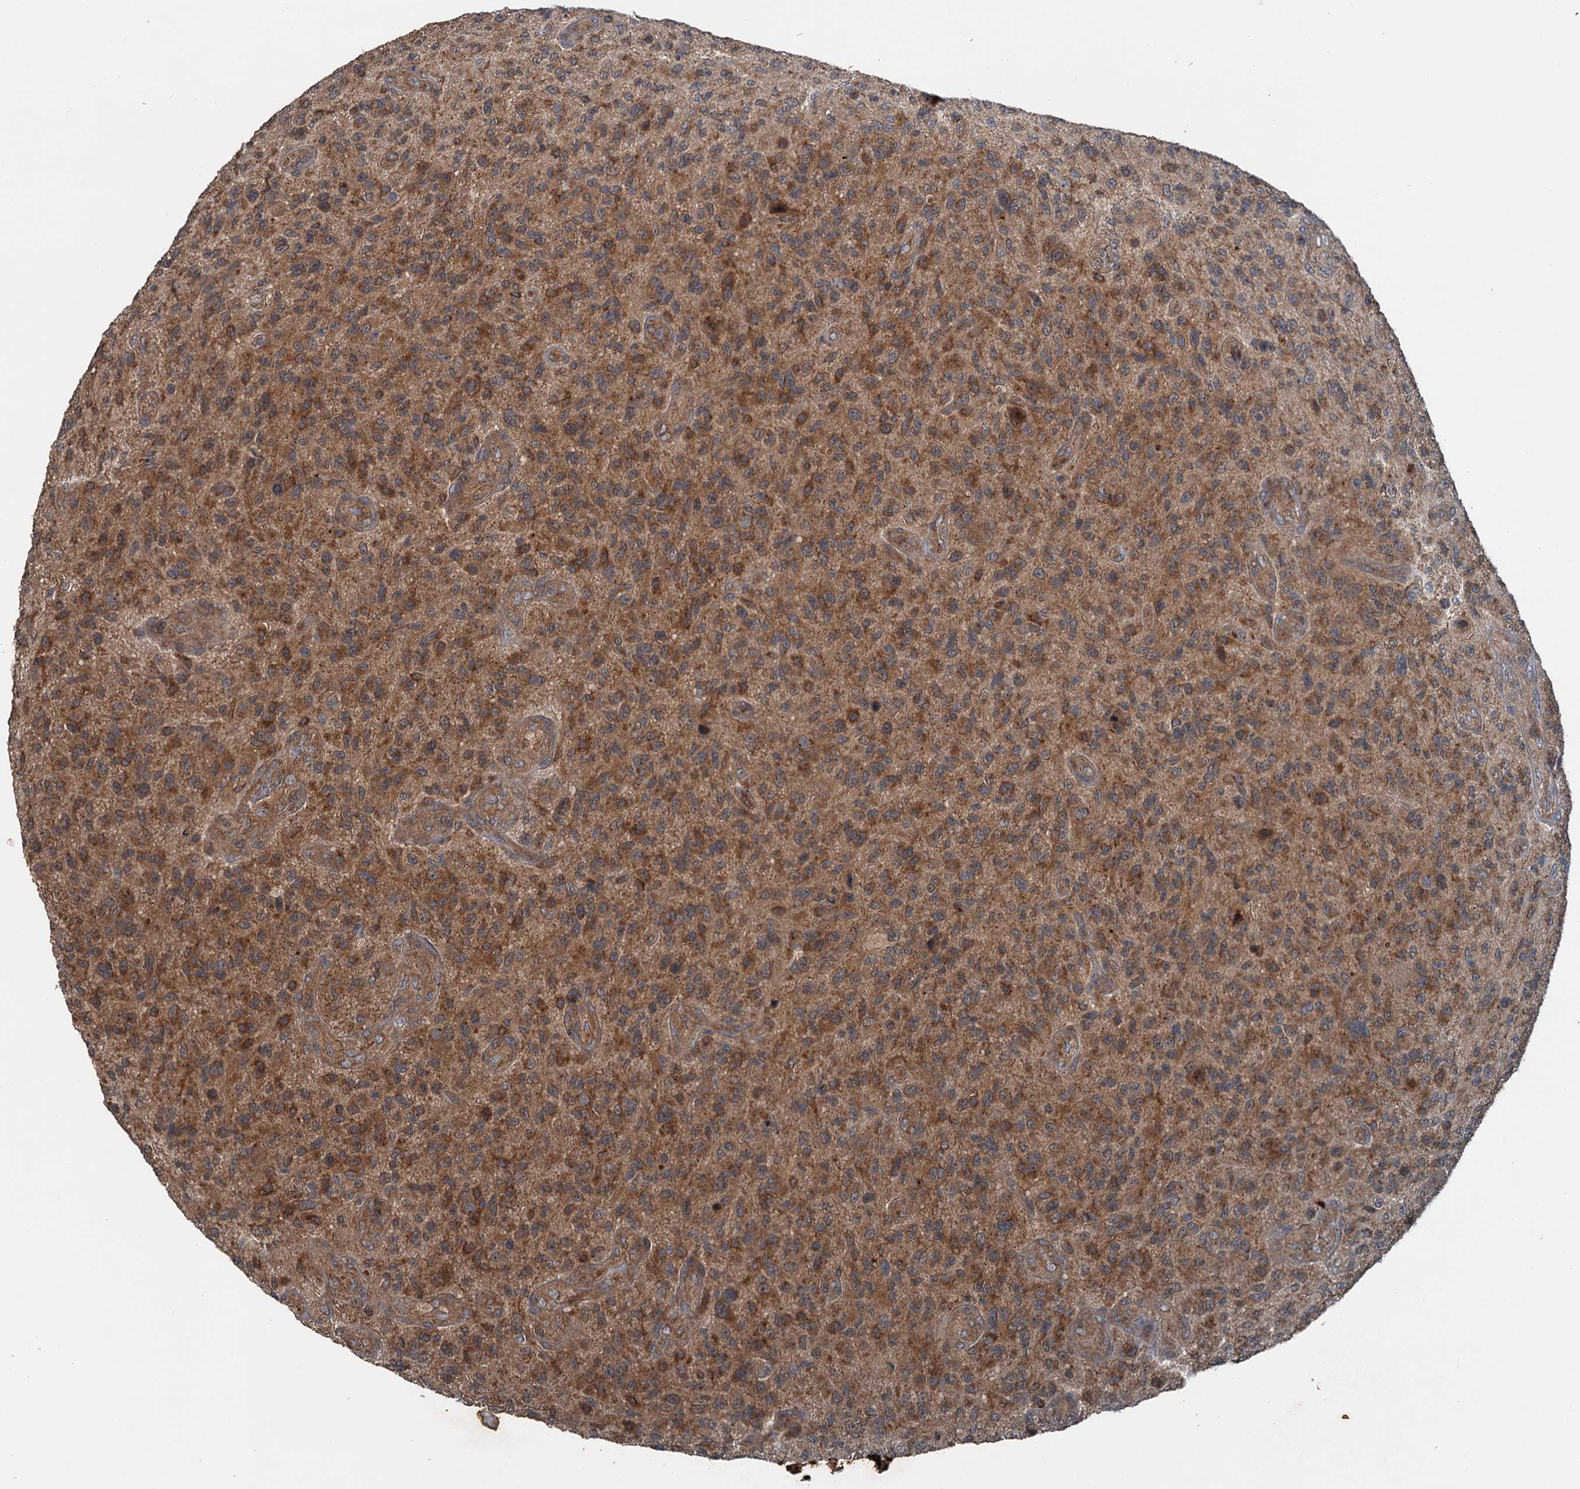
{"staining": {"intensity": "strong", "quantity": ">75%", "location": "cytoplasmic/membranous"}, "tissue": "glioma", "cell_type": "Tumor cells", "image_type": "cancer", "snomed": [{"axis": "morphology", "description": "Glioma, malignant, High grade"}, {"axis": "topography", "description": "Brain"}], "caption": "Glioma tissue exhibits strong cytoplasmic/membranous staining in about >75% of tumor cells, visualized by immunohistochemistry. (Brightfield microscopy of DAB IHC at high magnification).", "gene": "TEDC1", "patient": {"sex": "male", "age": 47}}